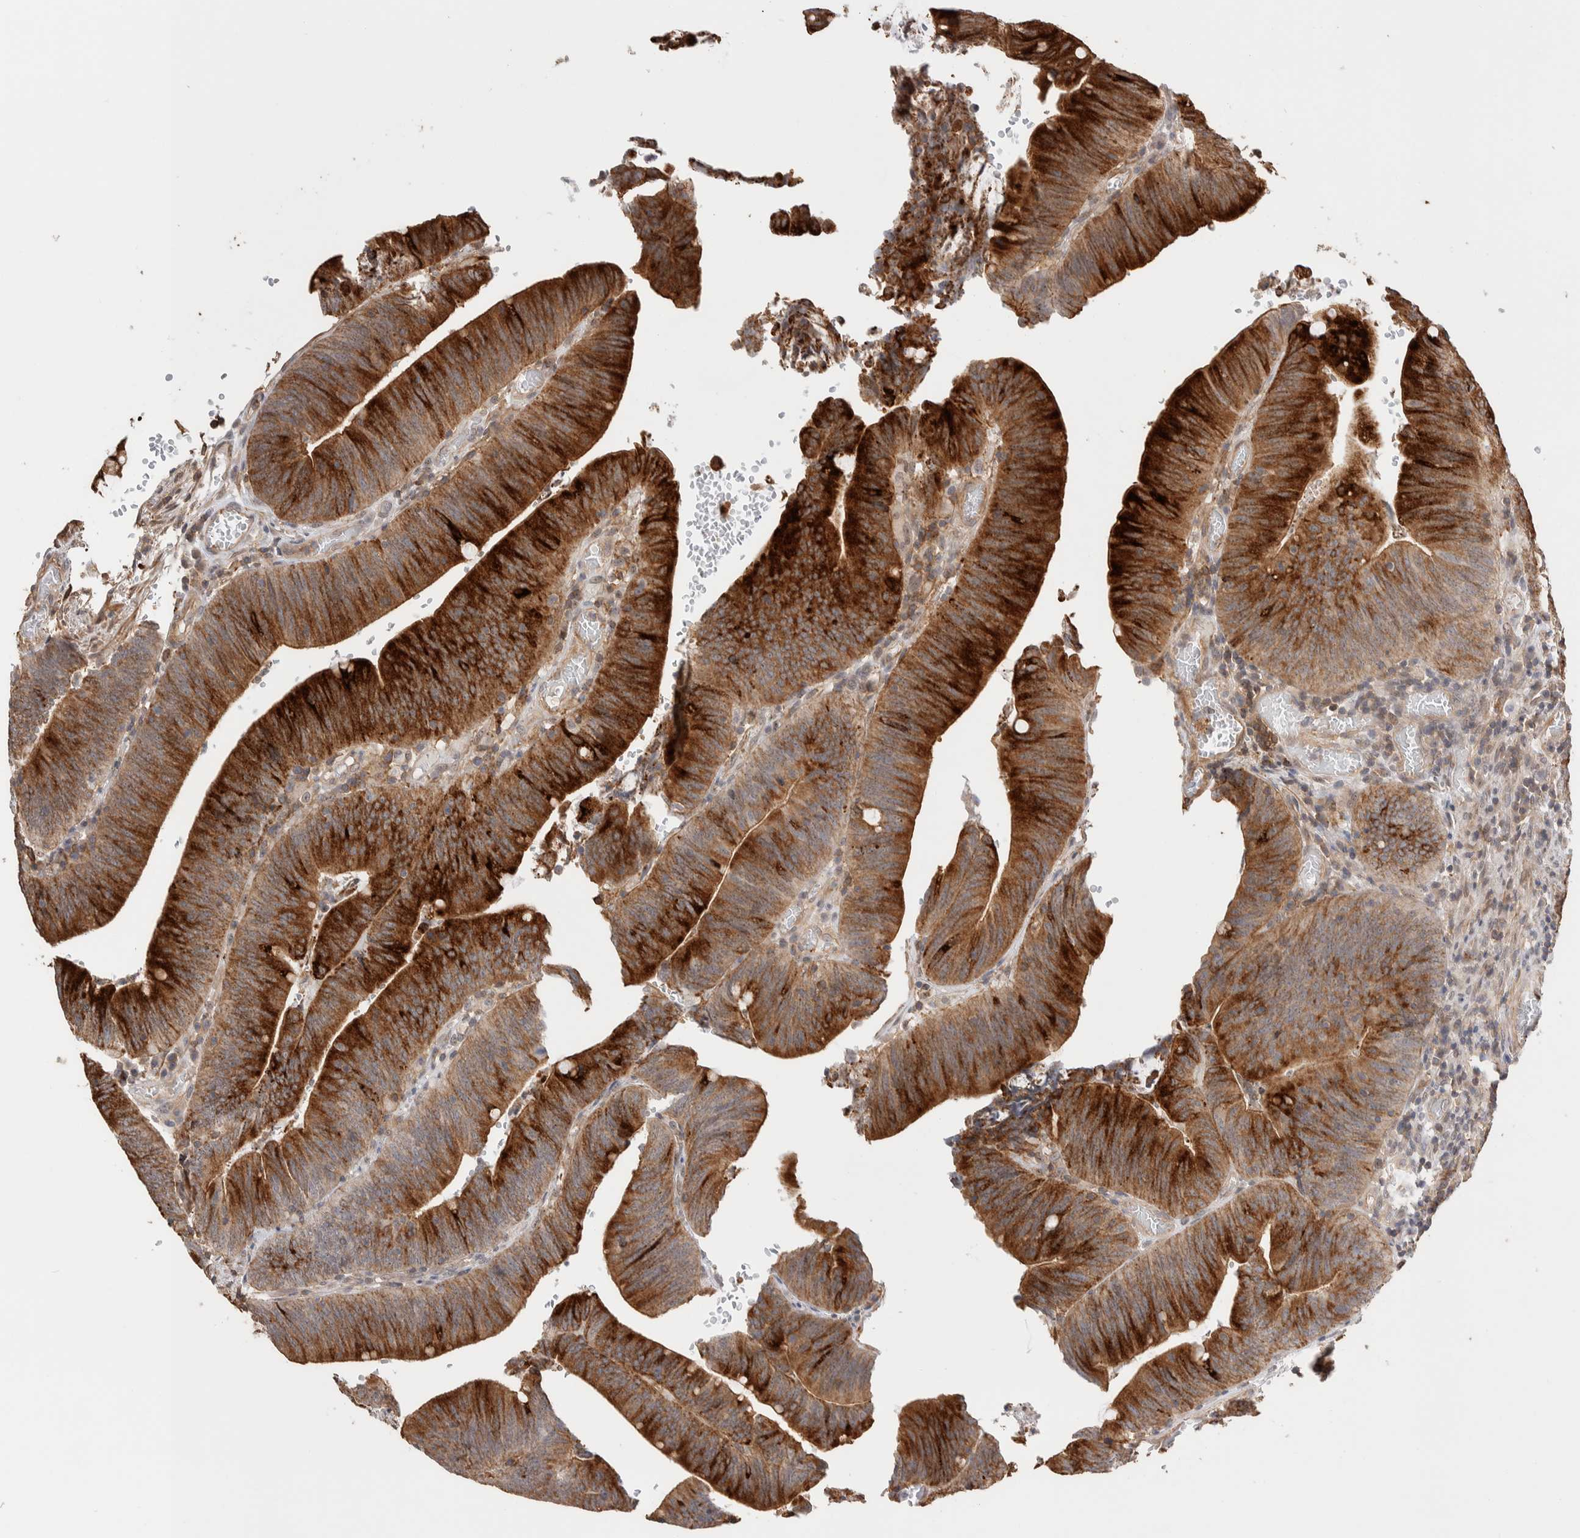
{"staining": {"intensity": "strong", "quantity": ">75%", "location": "cytoplasmic/membranous"}, "tissue": "colorectal cancer", "cell_type": "Tumor cells", "image_type": "cancer", "snomed": [{"axis": "morphology", "description": "Normal tissue, NOS"}, {"axis": "morphology", "description": "Adenocarcinoma, NOS"}, {"axis": "topography", "description": "Rectum"}], "caption": "Protein expression analysis of colorectal adenocarcinoma demonstrates strong cytoplasmic/membranous staining in approximately >75% of tumor cells.", "gene": "ZNF704", "patient": {"sex": "female", "age": 66}}